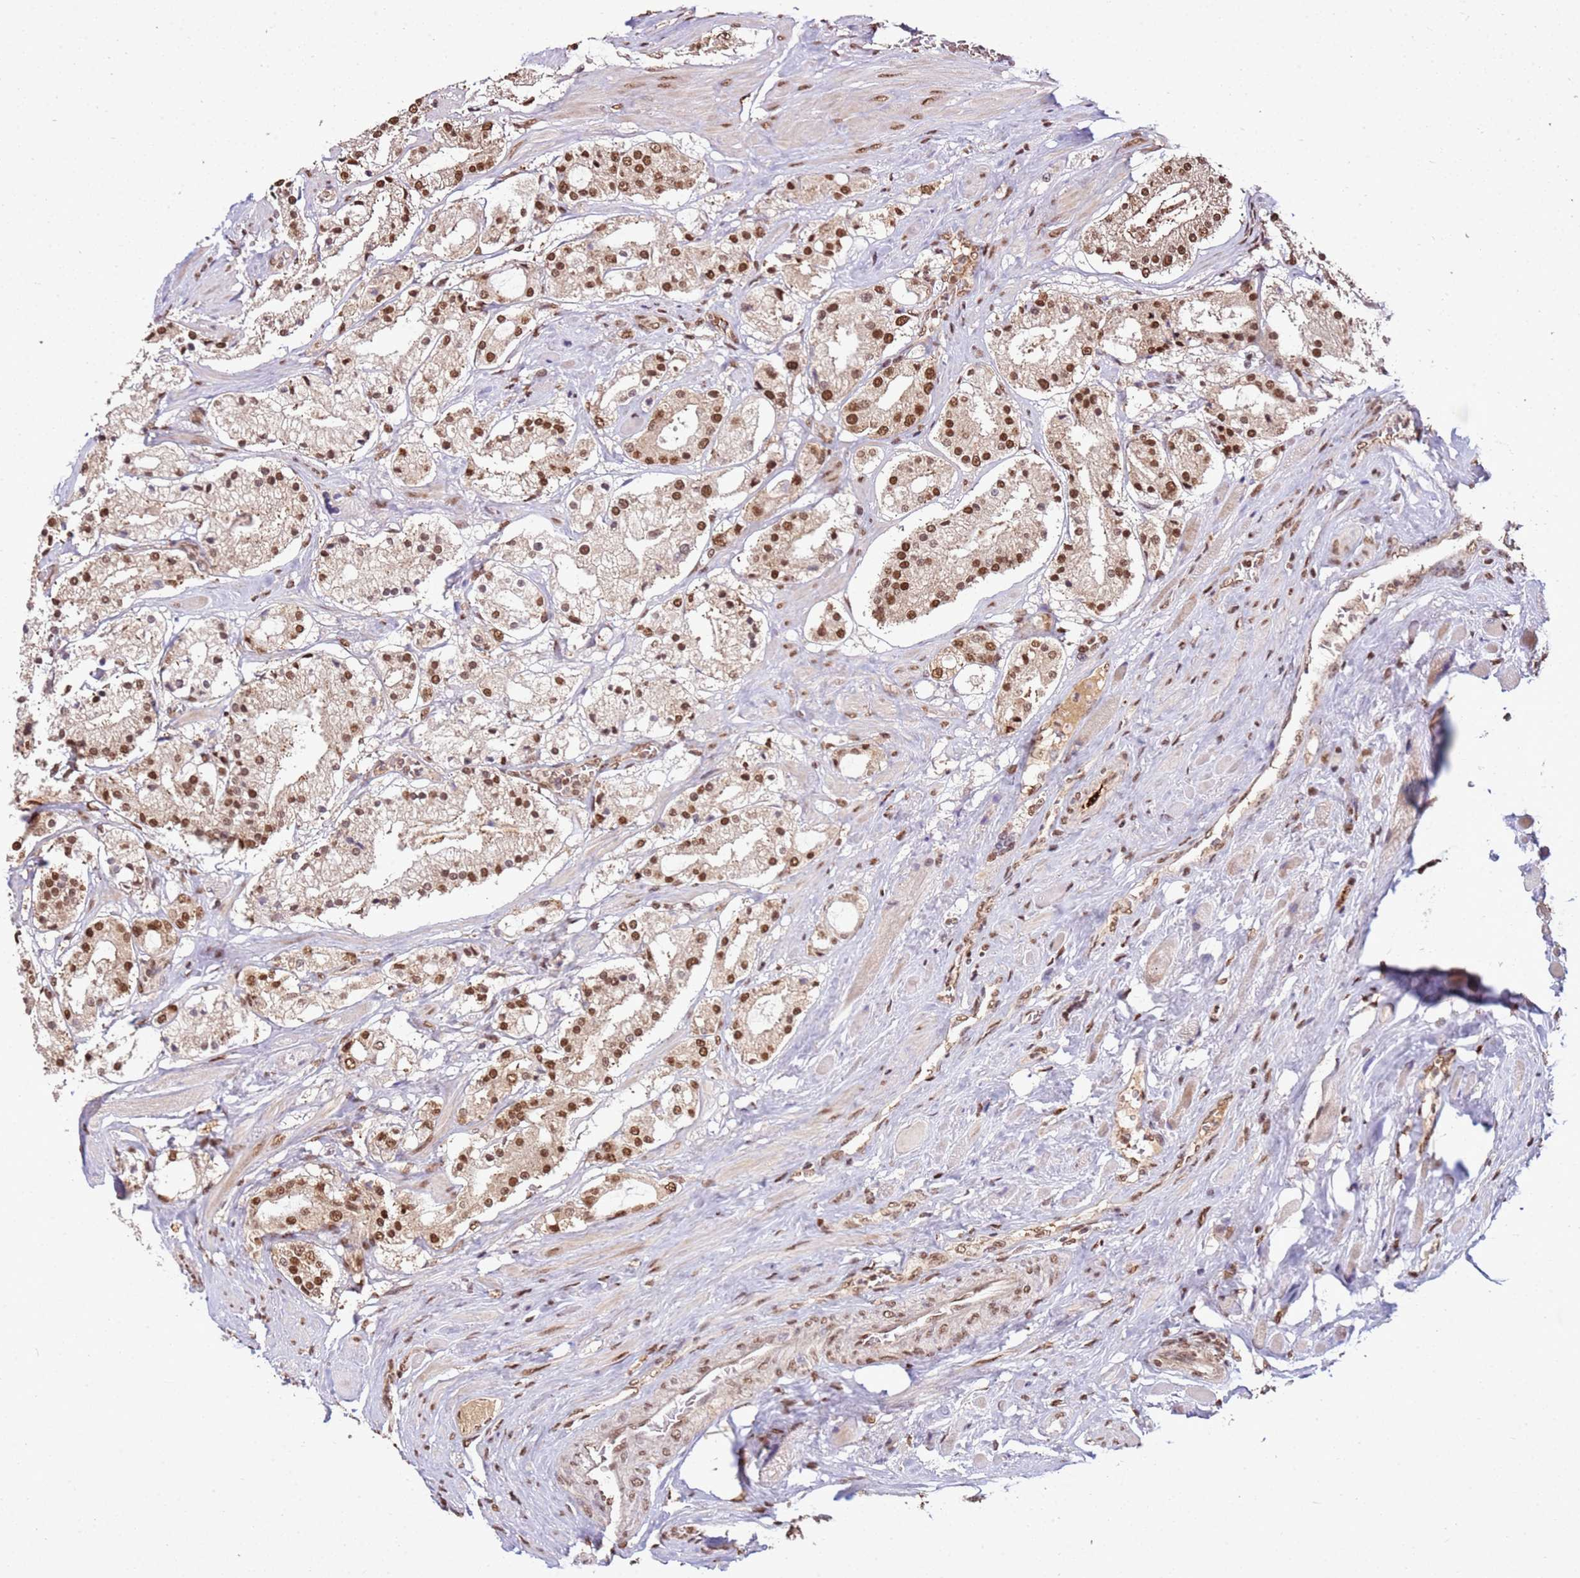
{"staining": {"intensity": "moderate", "quantity": ">75%", "location": "nuclear"}, "tissue": "prostate cancer", "cell_type": "Tumor cells", "image_type": "cancer", "snomed": [{"axis": "morphology", "description": "Adenocarcinoma, High grade"}, {"axis": "topography", "description": "Prostate"}], "caption": "This histopathology image exhibits prostate cancer stained with immunohistochemistry to label a protein in brown. The nuclear of tumor cells show moderate positivity for the protein. Nuclei are counter-stained blue.", "gene": "ZBTB12", "patient": {"sex": "male", "age": 64}}